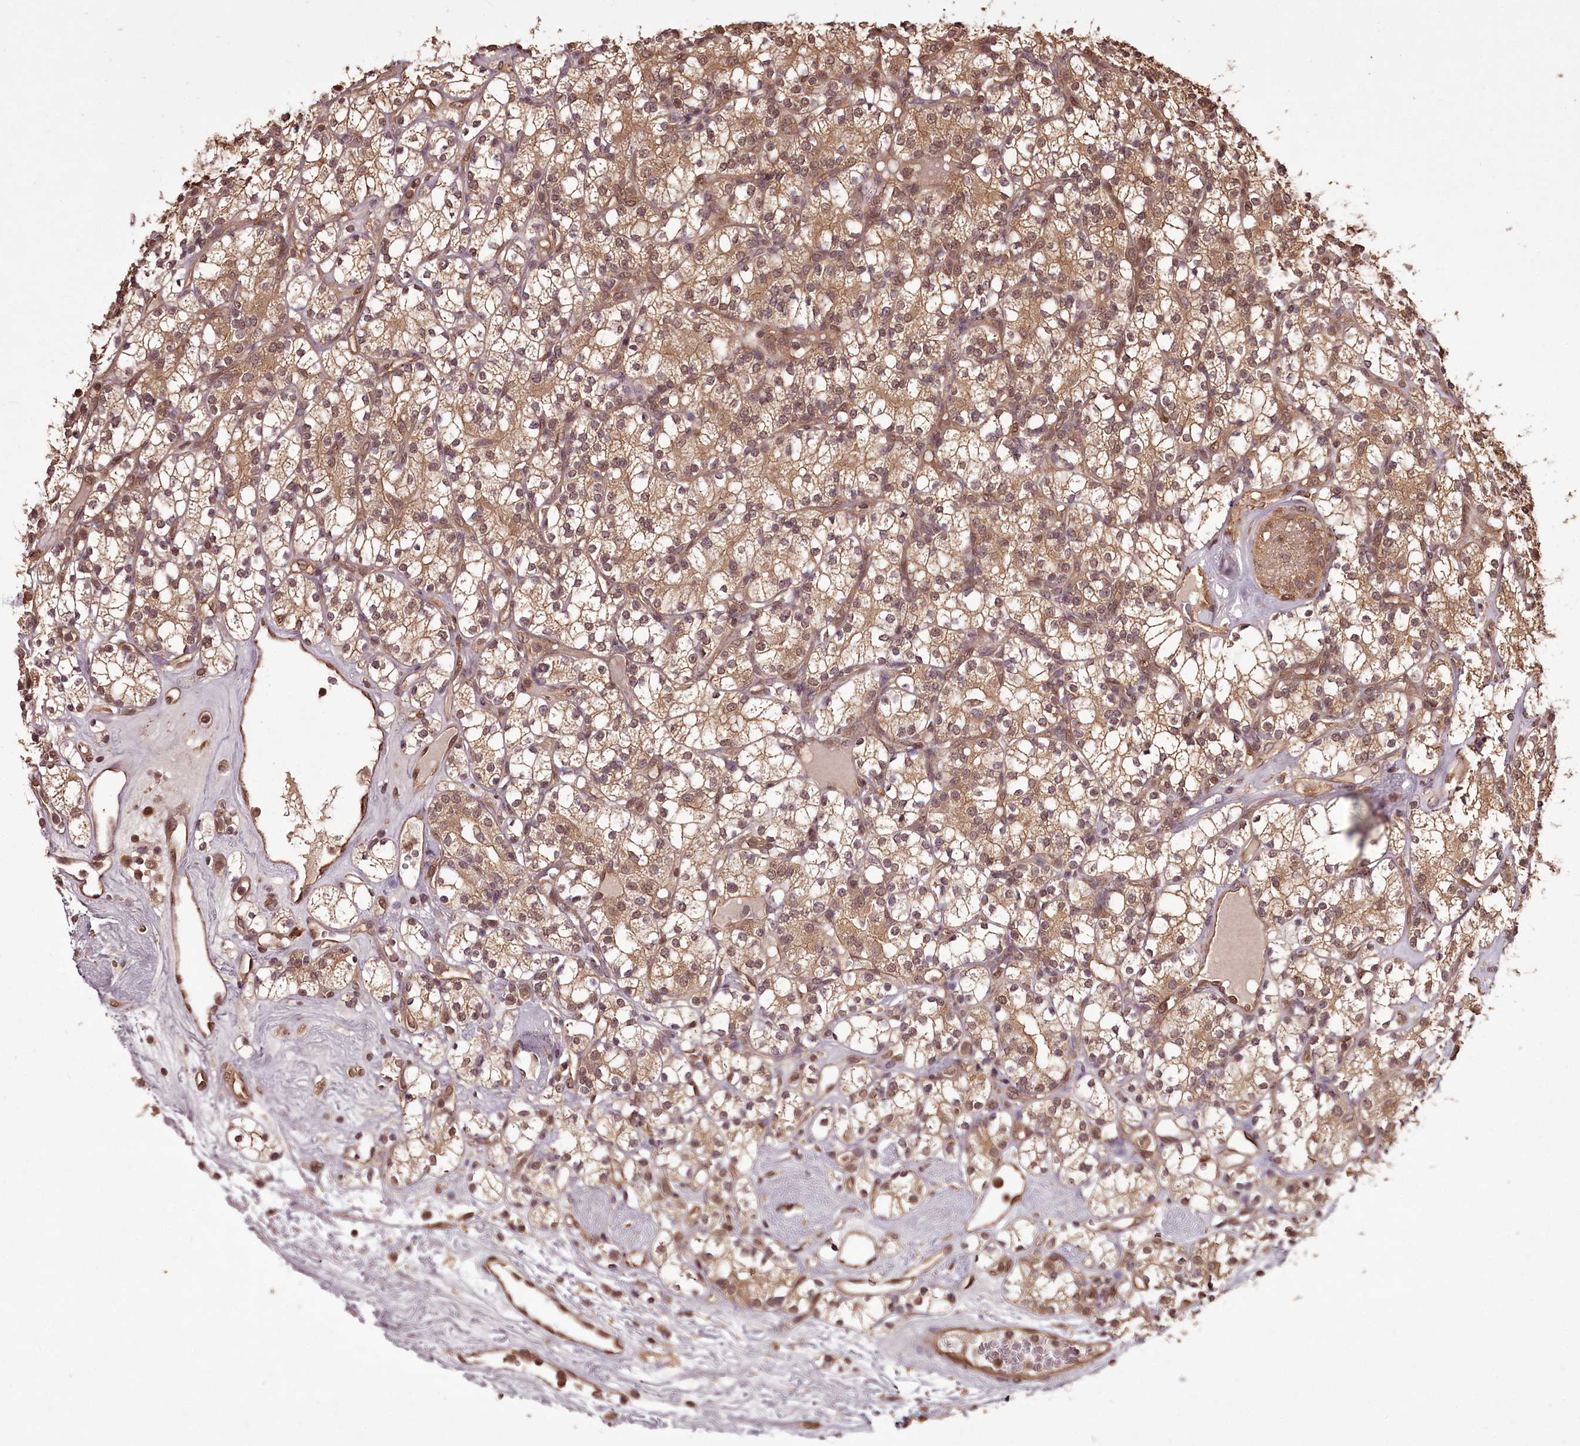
{"staining": {"intensity": "moderate", "quantity": ">75%", "location": "cytoplasmic/membranous,nuclear"}, "tissue": "renal cancer", "cell_type": "Tumor cells", "image_type": "cancer", "snomed": [{"axis": "morphology", "description": "Adenocarcinoma, NOS"}, {"axis": "topography", "description": "Kidney"}], "caption": "Tumor cells exhibit medium levels of moderate cytoplasmic/membranous and nuclear expression in approximately >75% of cells in human adenocarcinoma (renal). The staining is performed using DAB brown chromogen to label protein expression. The nuclei are counter-stained blue using hematoxylin.", "gene": "NPRL2", "patient": {"sex": "male", "age": 77}}